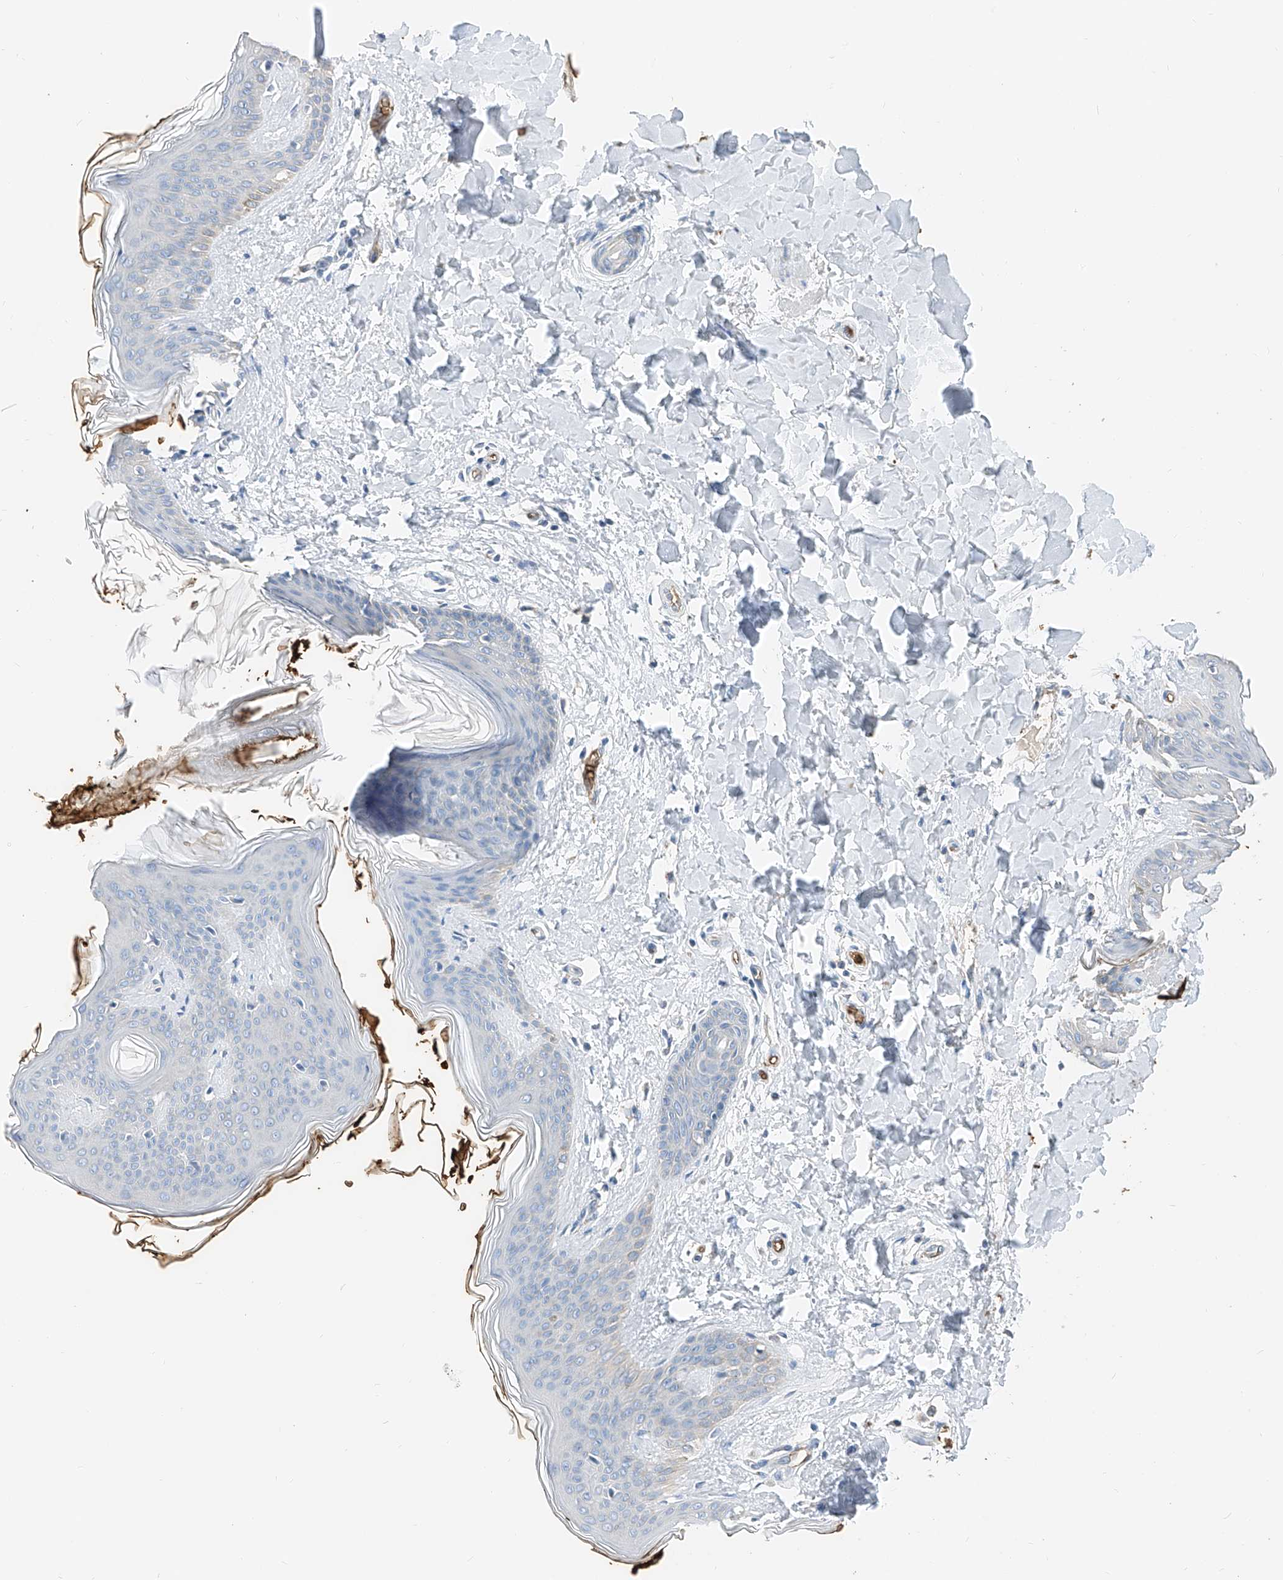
{"staining": {"intensity": "negative", "quantity": "none", "location": "none"}, "tissue": "skin", "cell_type": "Fibroblasts", "image_type": "normal", "snomed": [{"axis": "morphology", "description": "Normal tissue, NOS"}, {"axis": "topography", "description": "Skin"}], "caption": "This is a photomicrograph of immunohistochemistry staining of normal skin, which shows no expression in fibroblasts.", "gene": "PRSS23", "patient": {"sex": "female", "age": 17}}